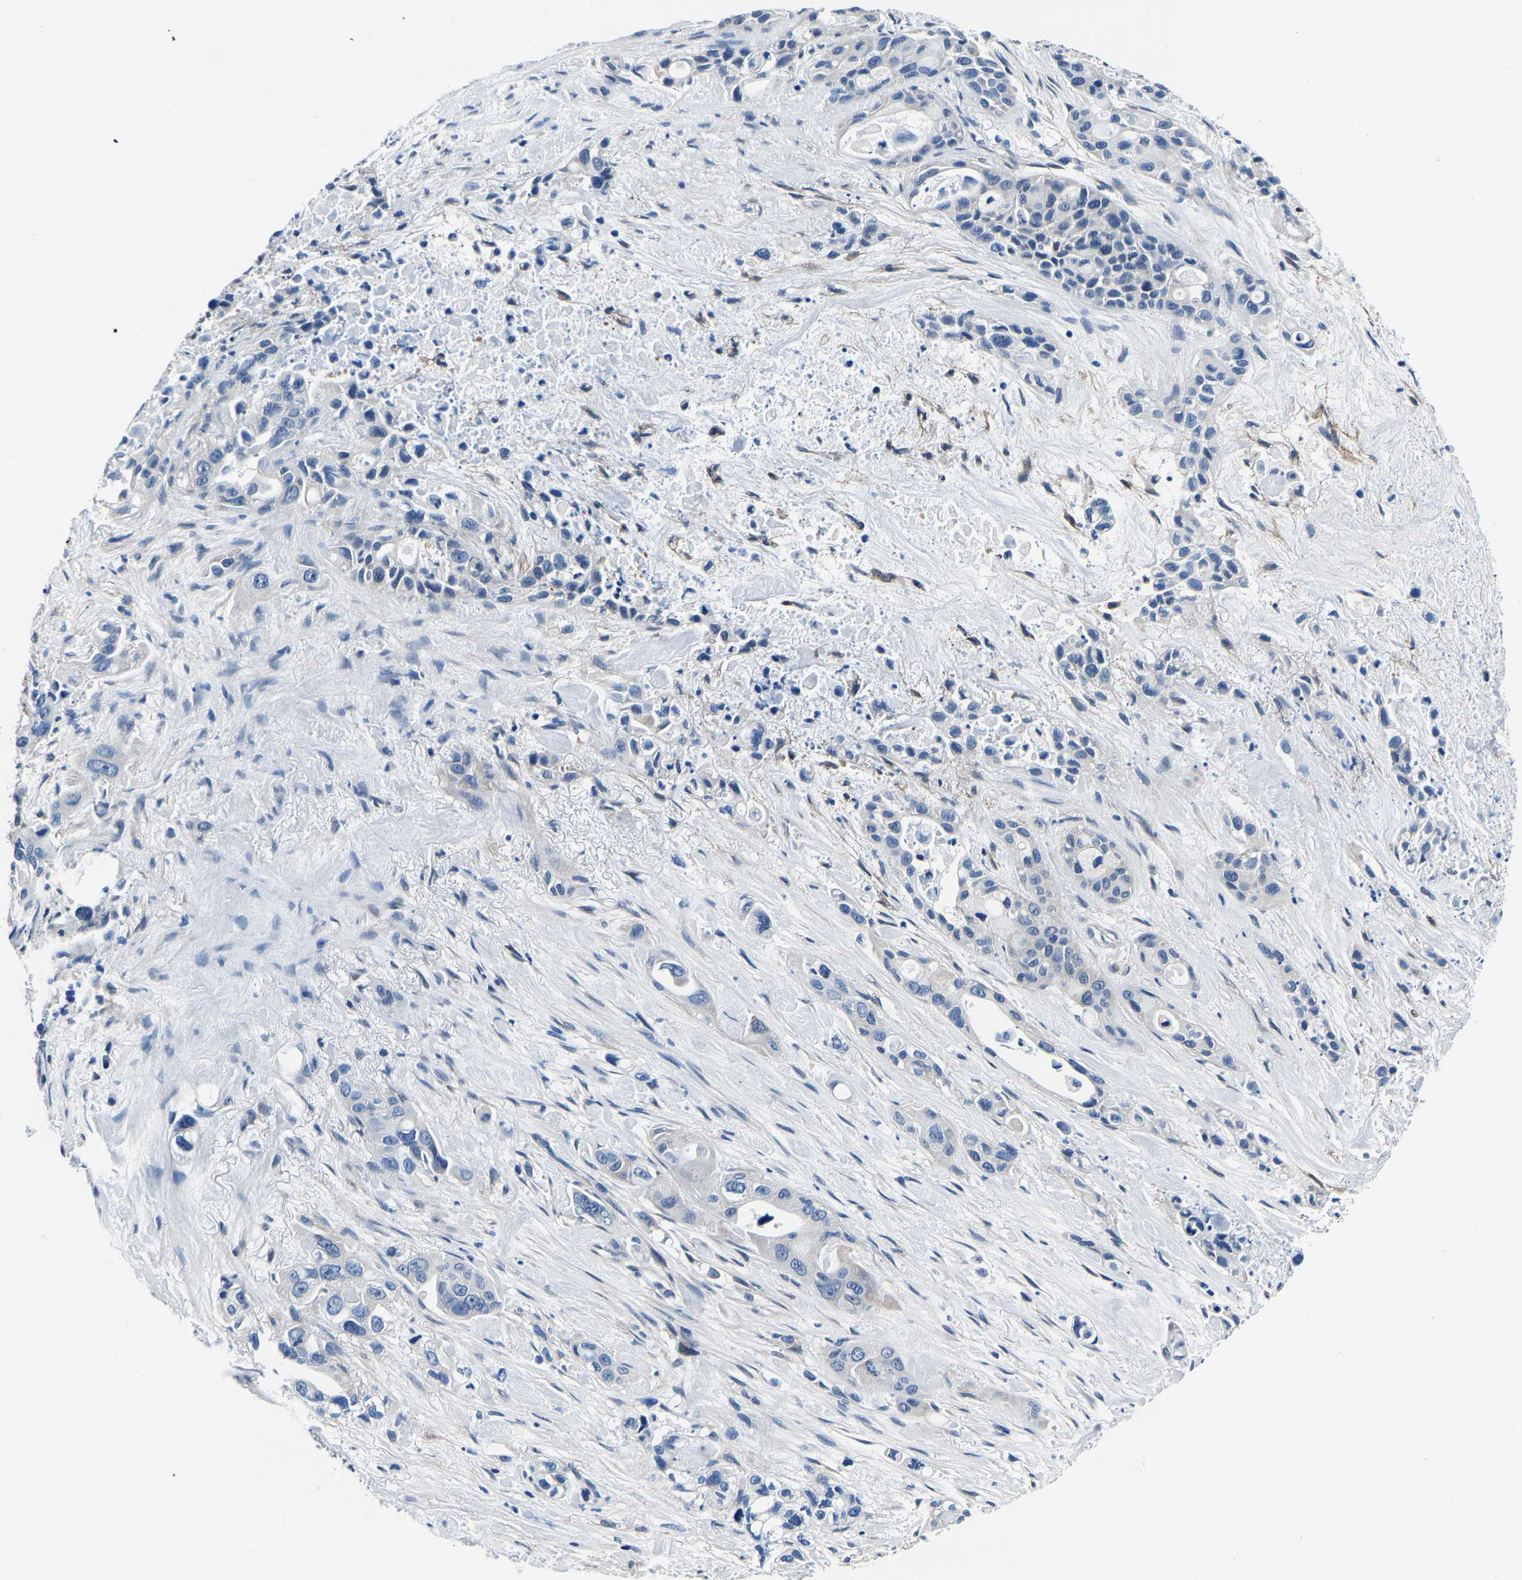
{"staining": {"intensity": "negative", "quantity": "none", "location": "none"}, "tissue": "pancreatic cancer", "cell_type": "Tumor cells", "image_type": "cancer", "snomed": [{"axis": "morphology", "description": "Adenocarcinoma, NOS"}, {"axis": "topography", "description": "Pancreas"}], "caption": "Histopathology image shows no protein expression in tumor cells of pancreatic cancer (adenocarcinoma) tissue.", "gene": "ACO1", "patient": {"sex": "male", "age": 53}}